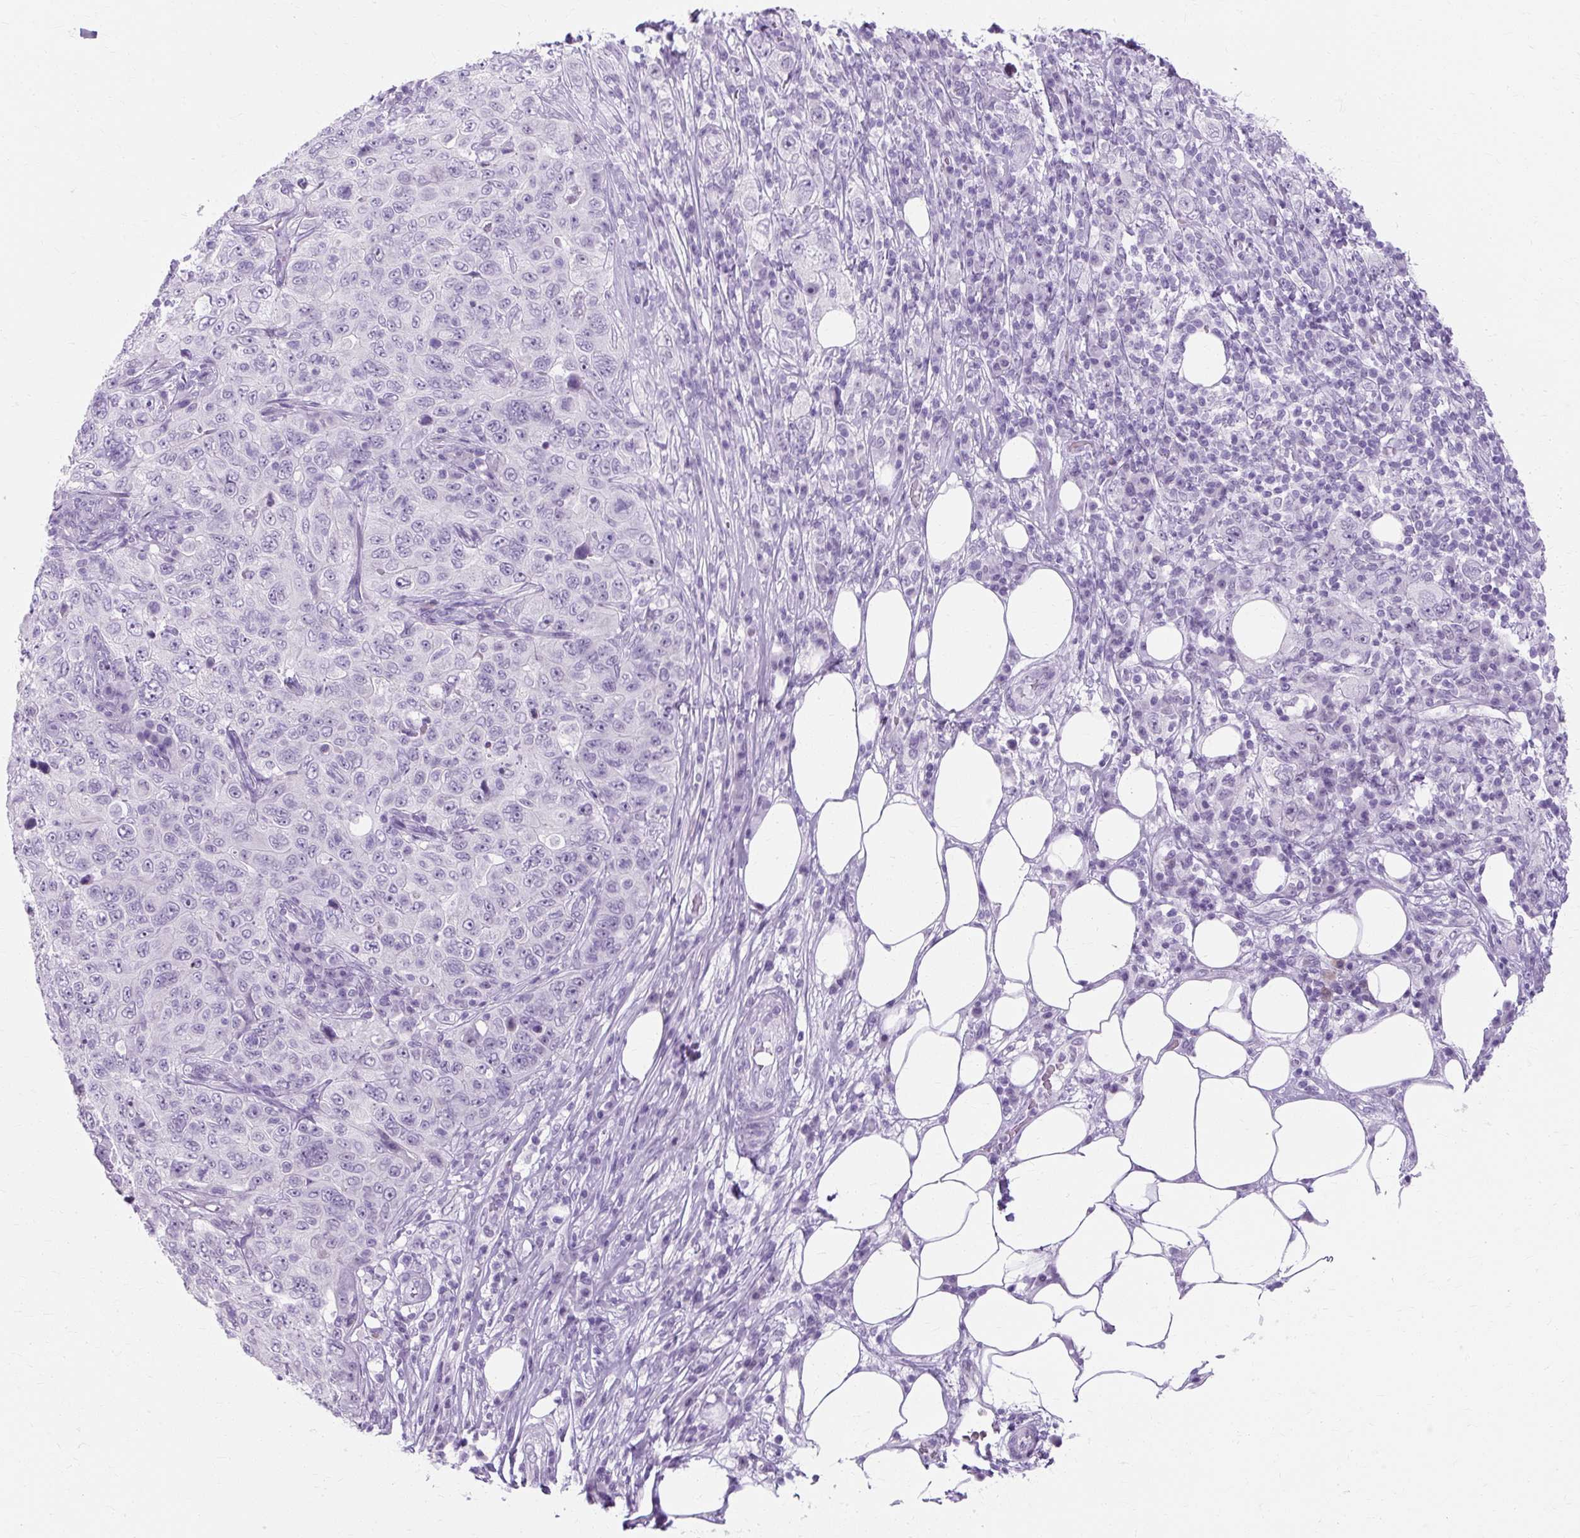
{"staining": {"intensity": "negative", "quantity": "none", "location": "none"}, "tissue": "pancreatic cancer", "cell_type": "Tumor cells", "image_type": "cancer", "snomed": [{"axis": "morphology", "description": "Adenocarcinoma, NOS"}, {"axis": "topography", "description": "Pancreas"}], "caption": "The image displays no staining of tumor cells in adenocarcinoma (pancreatic). Nuclei are stained in blue.", "gene": "RYBP", "patient": {"sex": "male", "age": 68}}